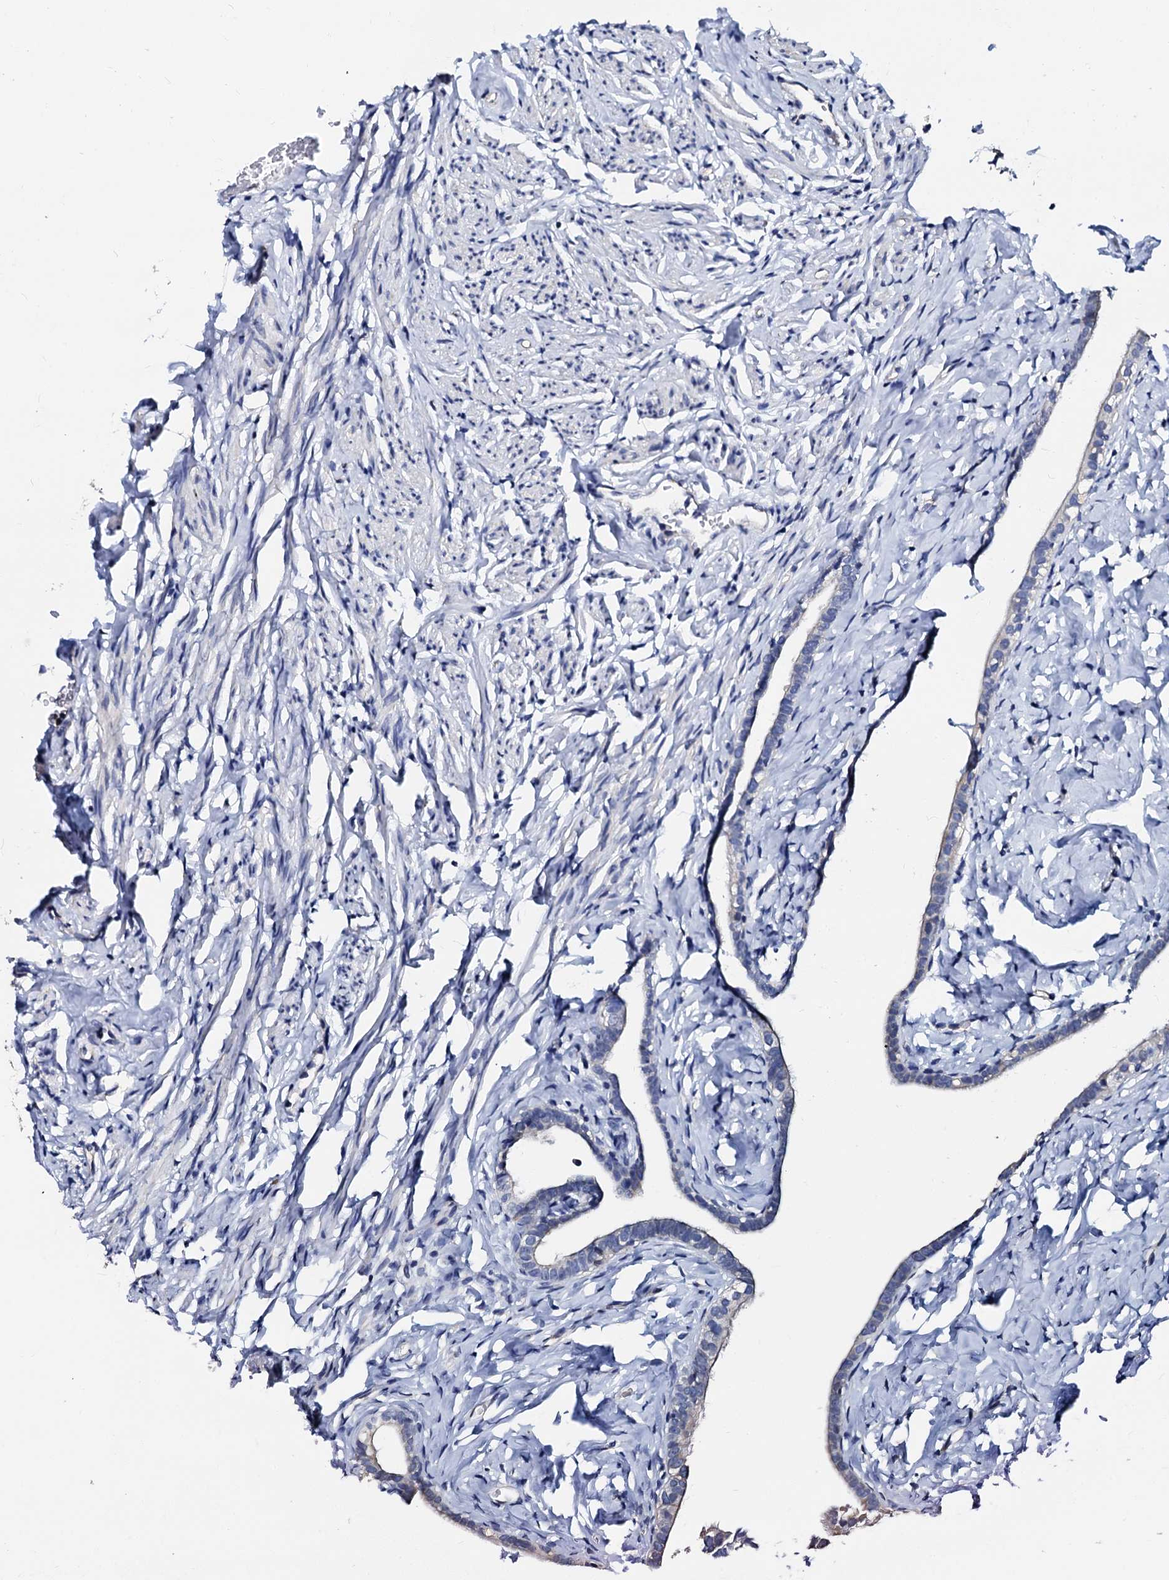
{"staining": {"intensity": "negative", "quantity": "none", "location": "none"}, "tissue": "fallopian tube", "cell_type": "Glandular cells", "image_type": "normal", "snomed": [{"axis": "morphology", "description": "Normal tissue, NOS"}, {"axis": "topography", "description": "Fallopian tube"}], "caption": "DAB (3,3'-diaminobenzidine) immunohistochemical staining of benign human fallopian tube reveals no significant expression in glandular cells.", "gene": "AKAP3", "patient": {"sex": "female", "age": 66}}